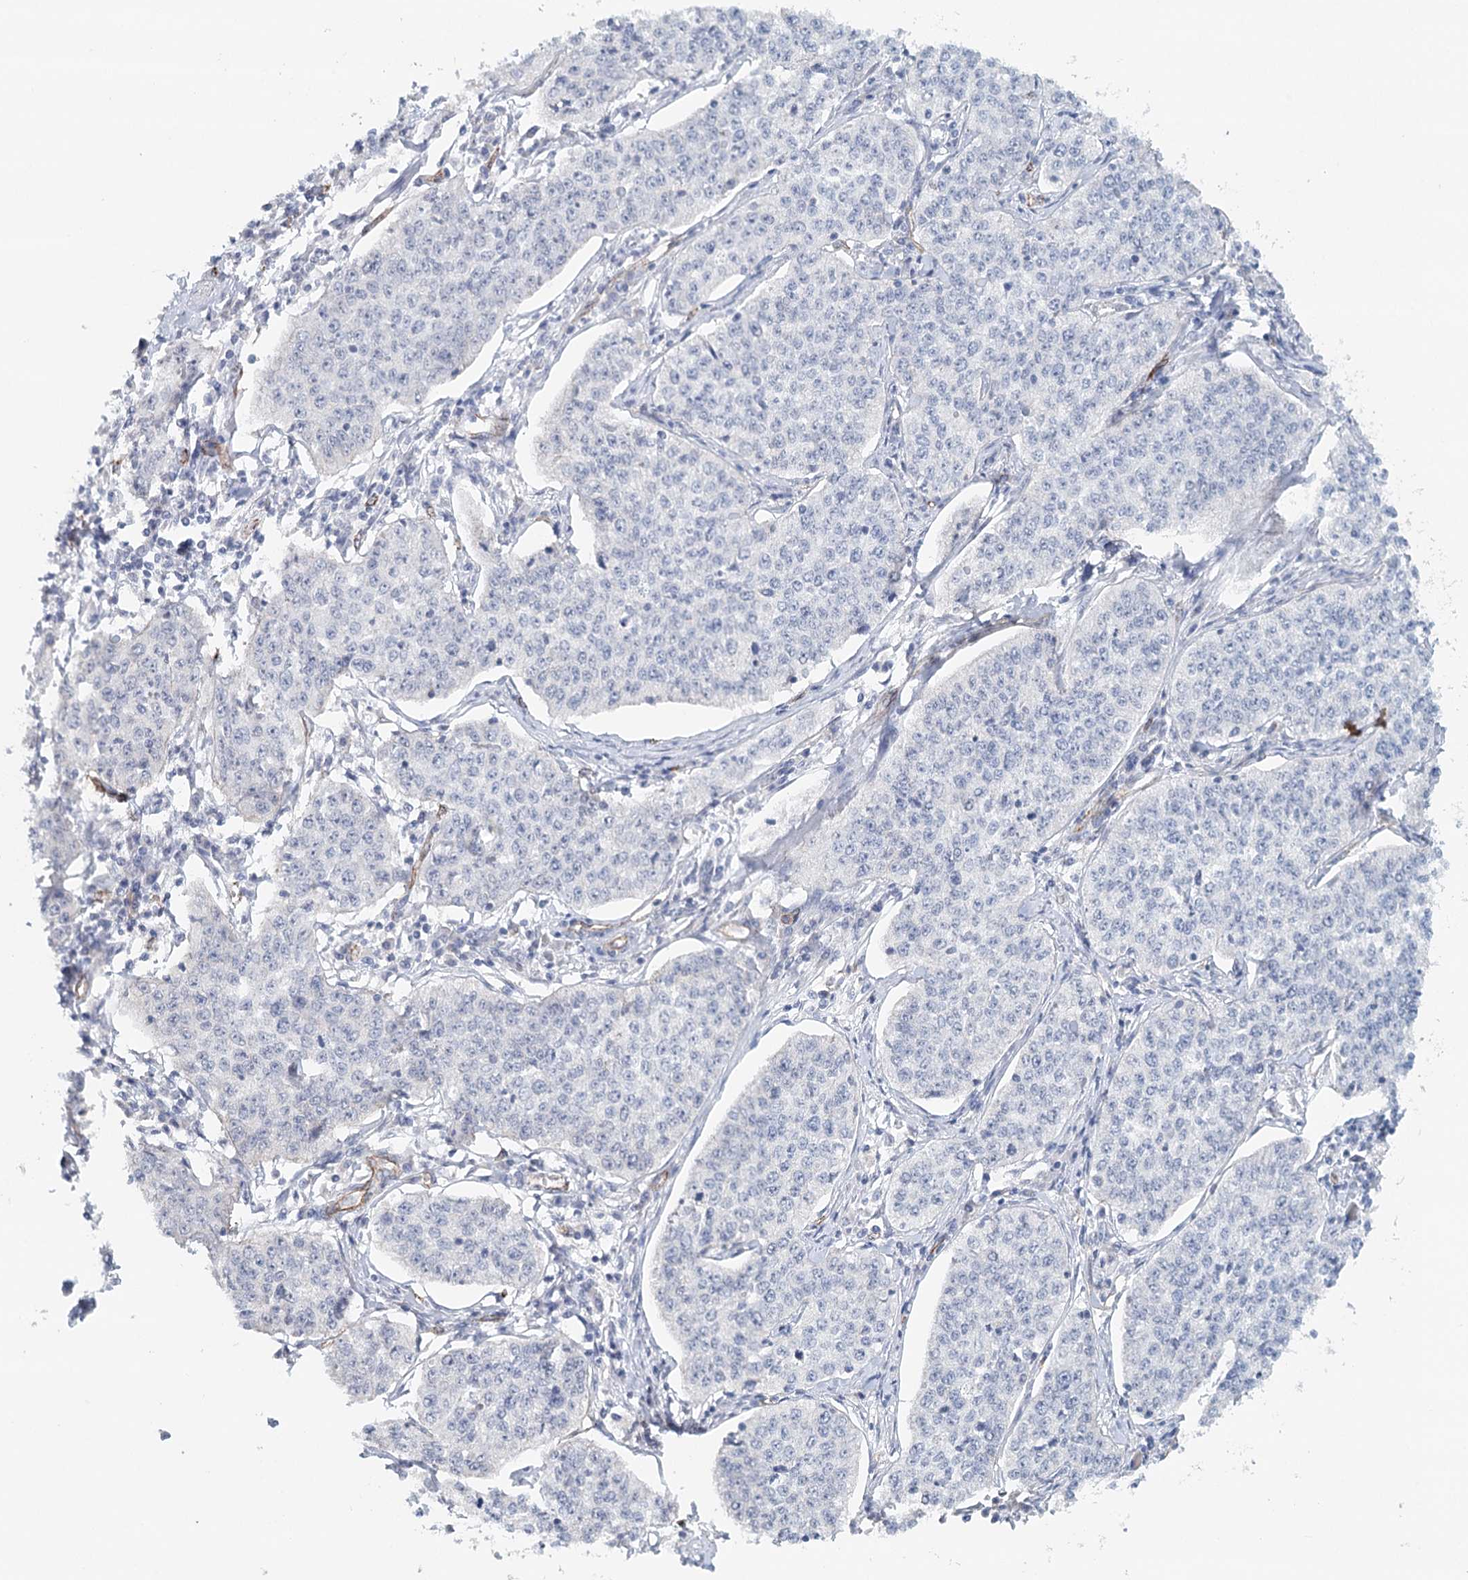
{"staining": {"intensity": "negative", "quantity": "none", "location": "none"}, "tissue": "cervical cancer", "cell_type": "Tumor cells", "image_type": "cancer", "snomed": [{"axis": "morphology", "description": "Squamous cell carcinoma, NOS"}, {"axis": "topography", "description": "Cervix"}], "caption": "A high-resolution image shows IHC staining of squamous cell carcinoma (cervical), which reveals no significant positivity in tumor cells.", "gene": "SYNPO", "patient": {"sex": "female", "age": 35}}